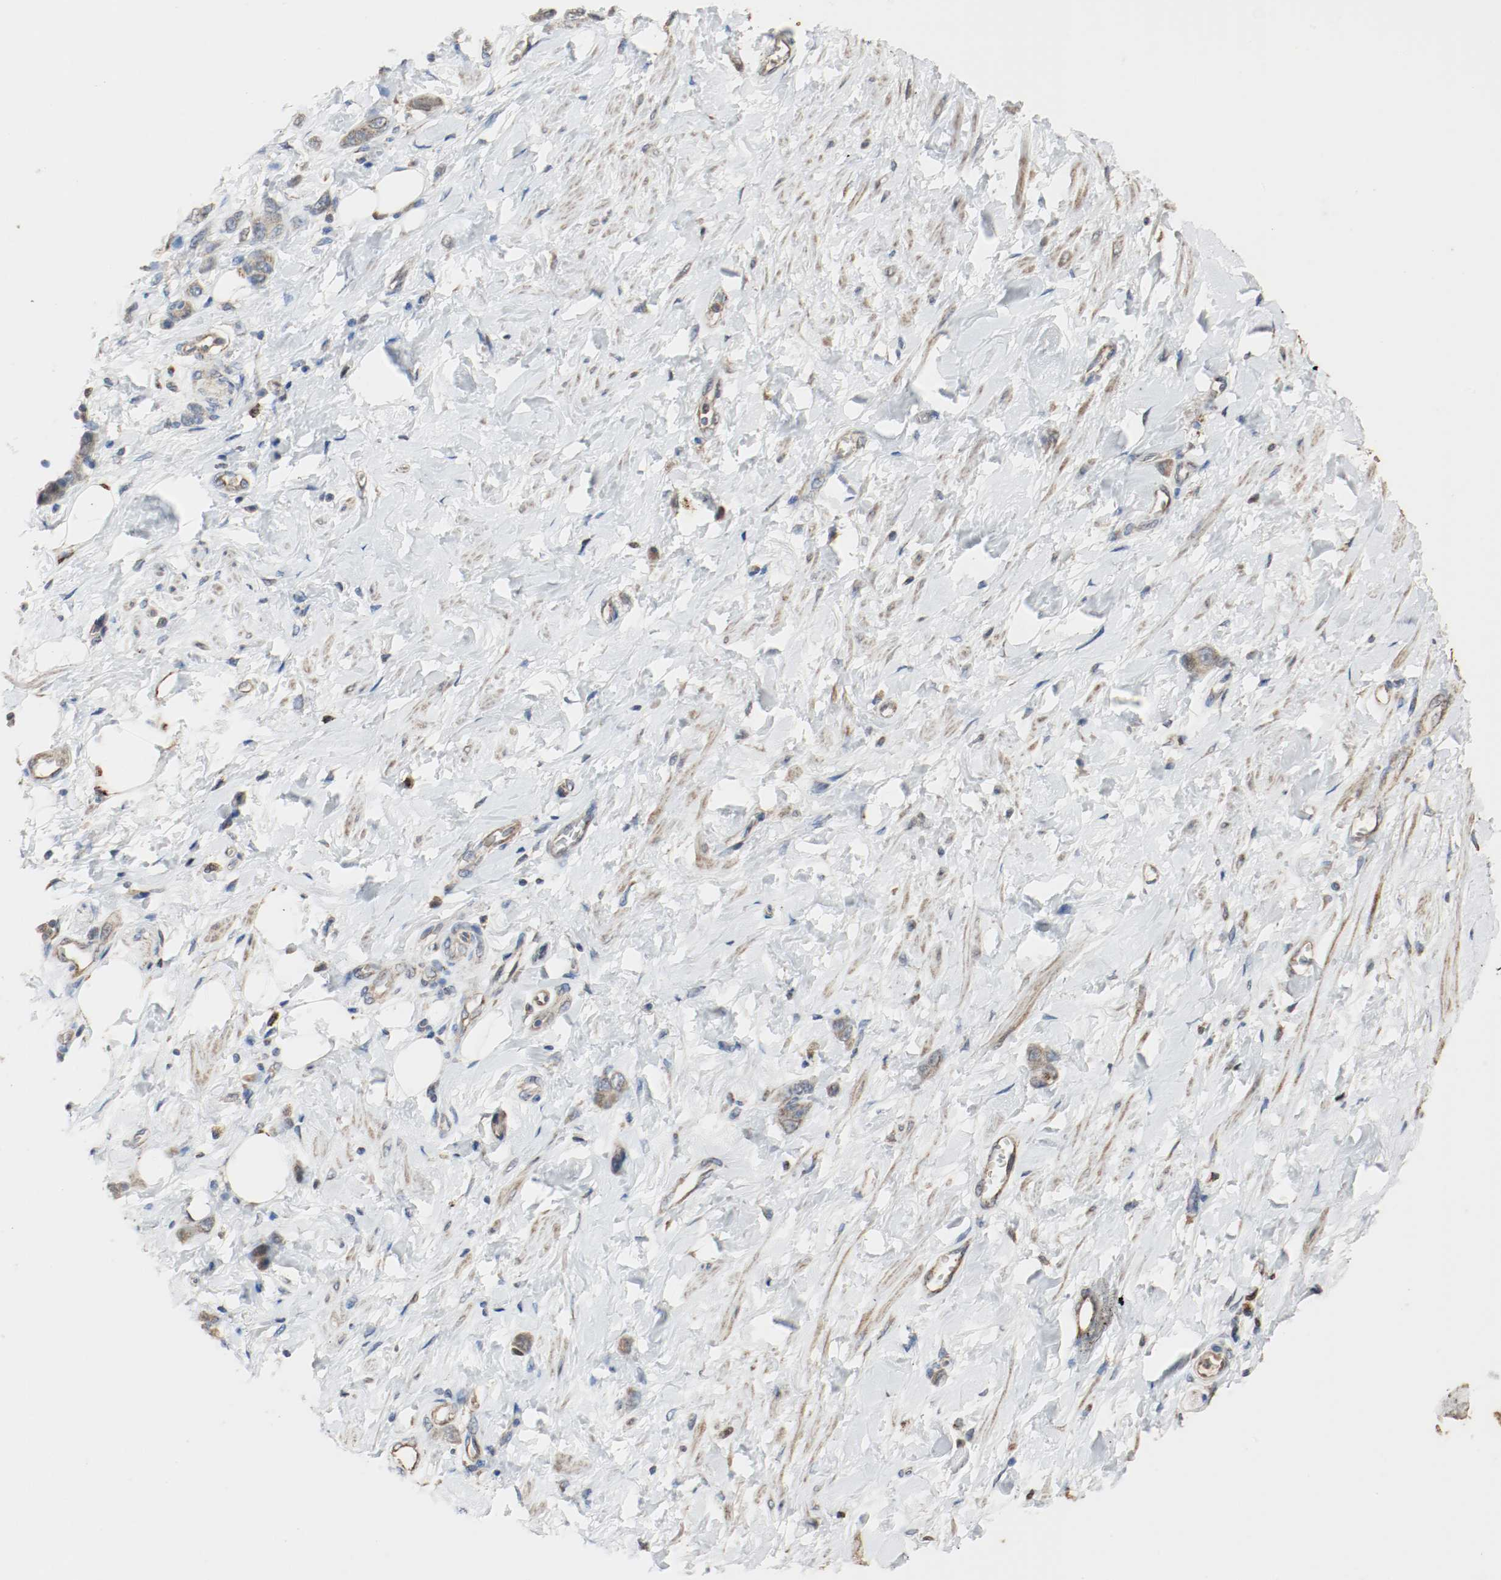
{"staining": {"intensity": "moderate", "quantity": ">75%", "location": "cytoplasmic/membranous"}, "tissue": "stomach cancer", "cell_type": "Tumor cells", "image_type": "cancer", "snomed": [{"axis": "morphology", "description": "Adenocarcinoma, NOS"}, {"axis": "topography", "description": "Stomach"}], "caption": "Protein staining demonstrates moderate cytoplasmic/membranous staining in approximately >75% of tumor cells in adenocarcinoma (stomach).", "gene": "ALDH4A1", "patient": {"sex": "male", "age": 82}}